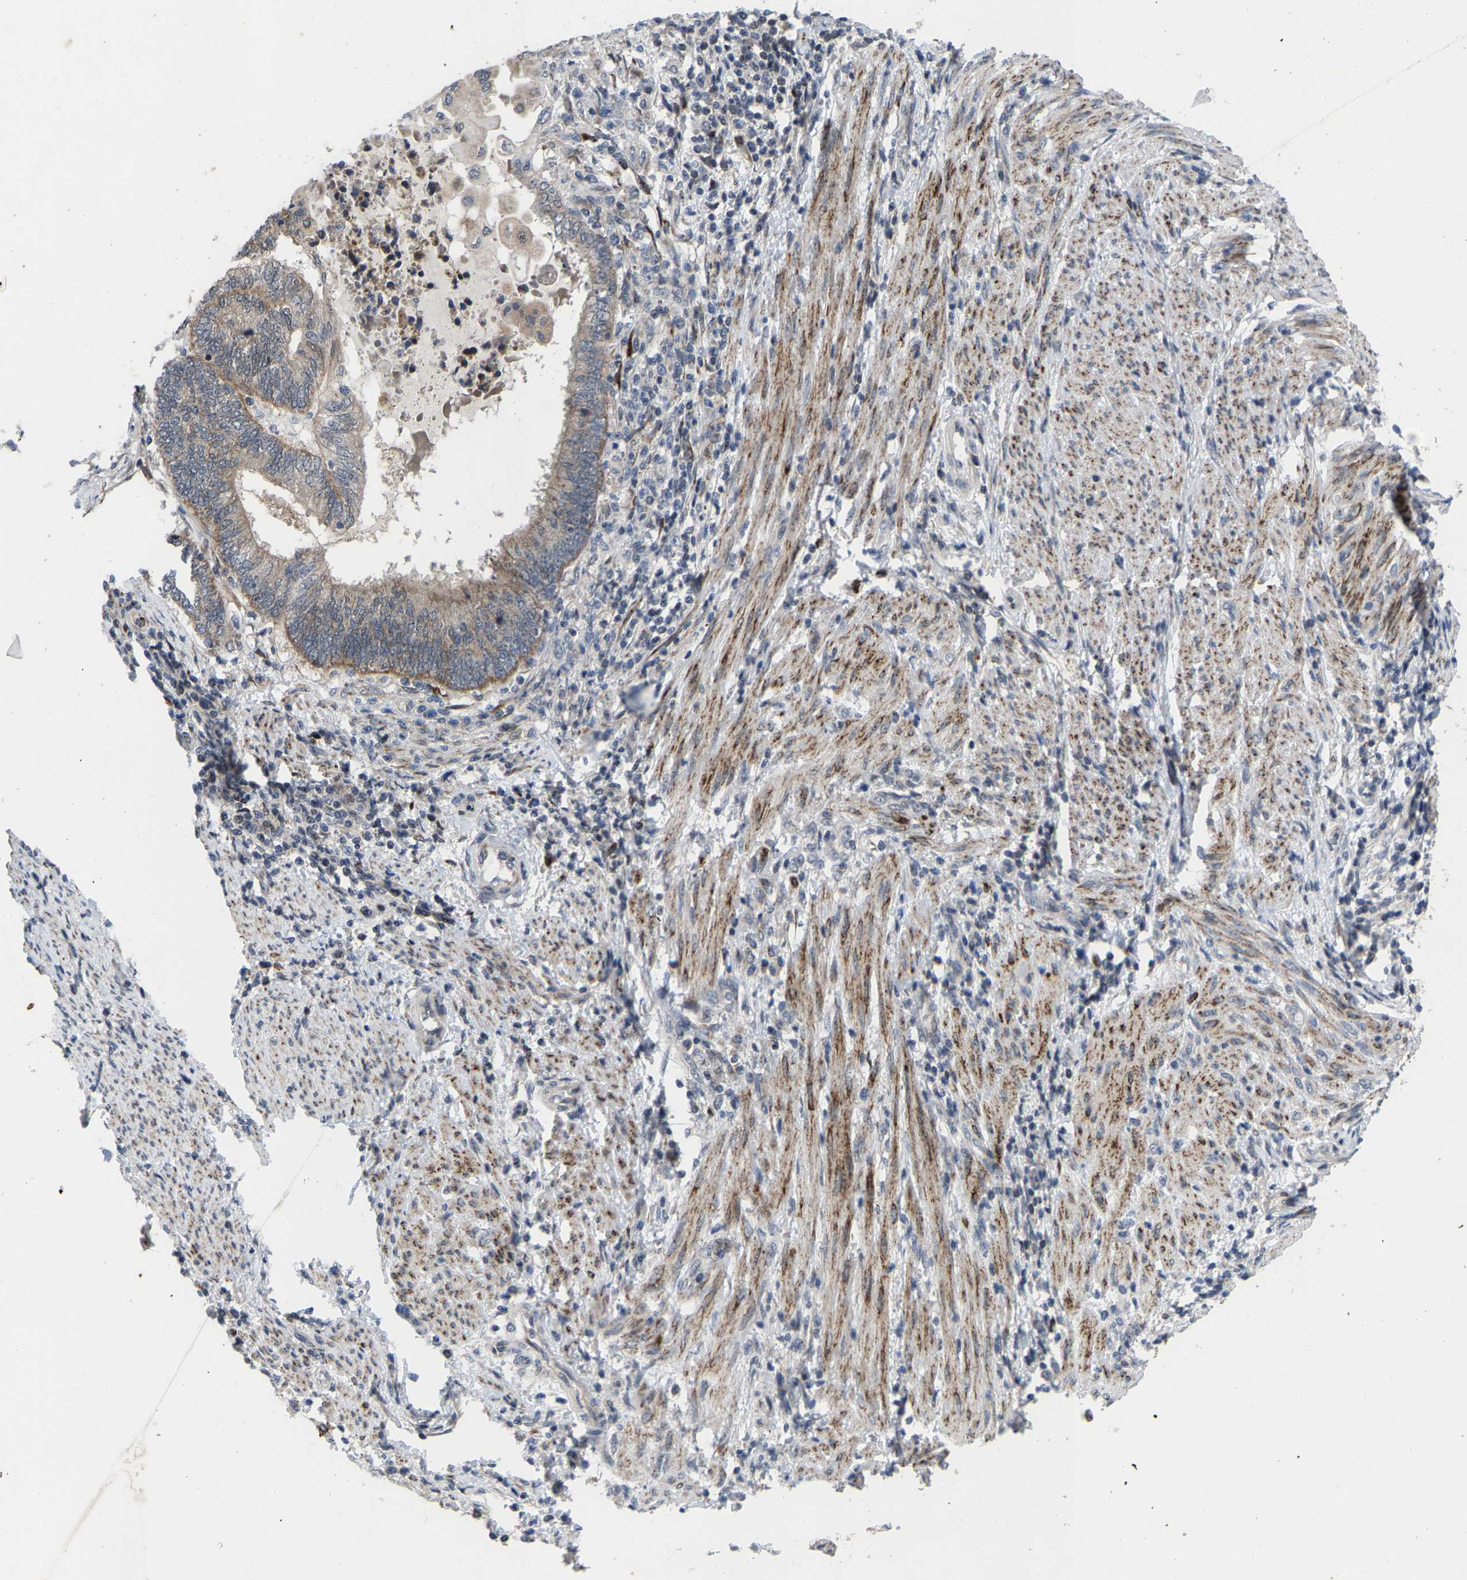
{"staining": {"intensity": "weak", "quantity": "25%-75%", "location": "cytoplasmic/membranous"}, "tissue": "endometrial cancer", "cell_type": "Tumor cells", "image_type": "cancer", "snomed": [{"axis": "morphology", "description": "Adenocarcinoma, NOS"}, {"axis": "topography", "description": "Uterus"}, {"axis": "topography", "description": "Endometrium"}], "caption": "Human endometrial cancer (adenocarcinoma) stained for a protein (brown) displays weak cytoplasmic/membranous positive positivity in about 25%-75% of tumor cells.", "gene": "TDRKH", "patient": {"sex": "female", "age": 70}}